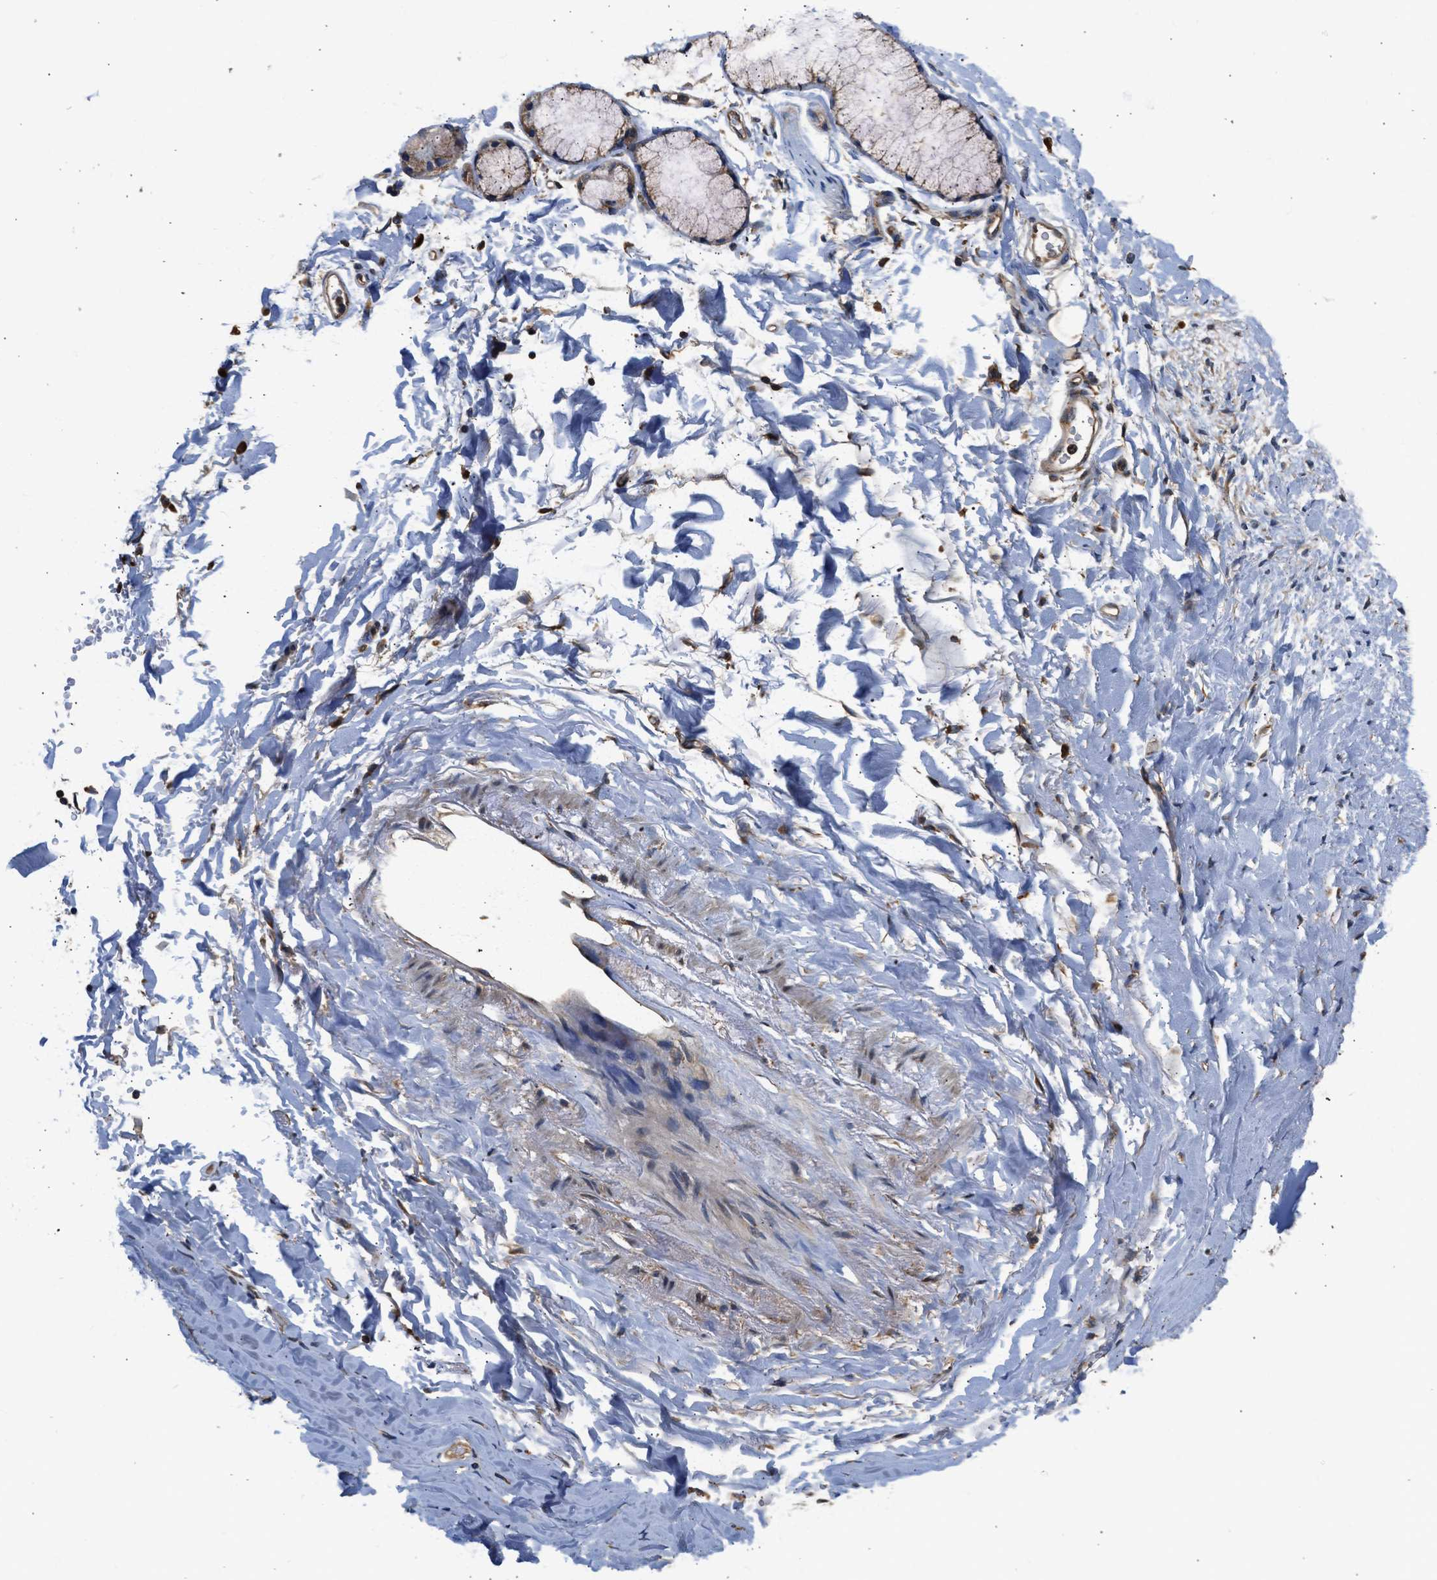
{"staining": {"intensity": "moderate", "quantity": ">75%", "location": "cytoplasmic/membranous"}, "tissue": "adipose tissue", "cell_type": "Adipocytes", "image_type": "normal", "snomed": [{"axis": "morphology", "description": "Normal tissue, NOS"}, {"axis": "topography", "description": "Cartilage tissue"}, {"axis": "topography", "description": "Bronchus"}], "caption": "A high-resolution micrograph shows IHC staining of unremarkable adipose tissue, which exhibits moderate cytoplasmic/membranous staining in about >75% of adipocytes.", "gene": "SLC36A4", "patient": {"sex": "female", "age": 73}}